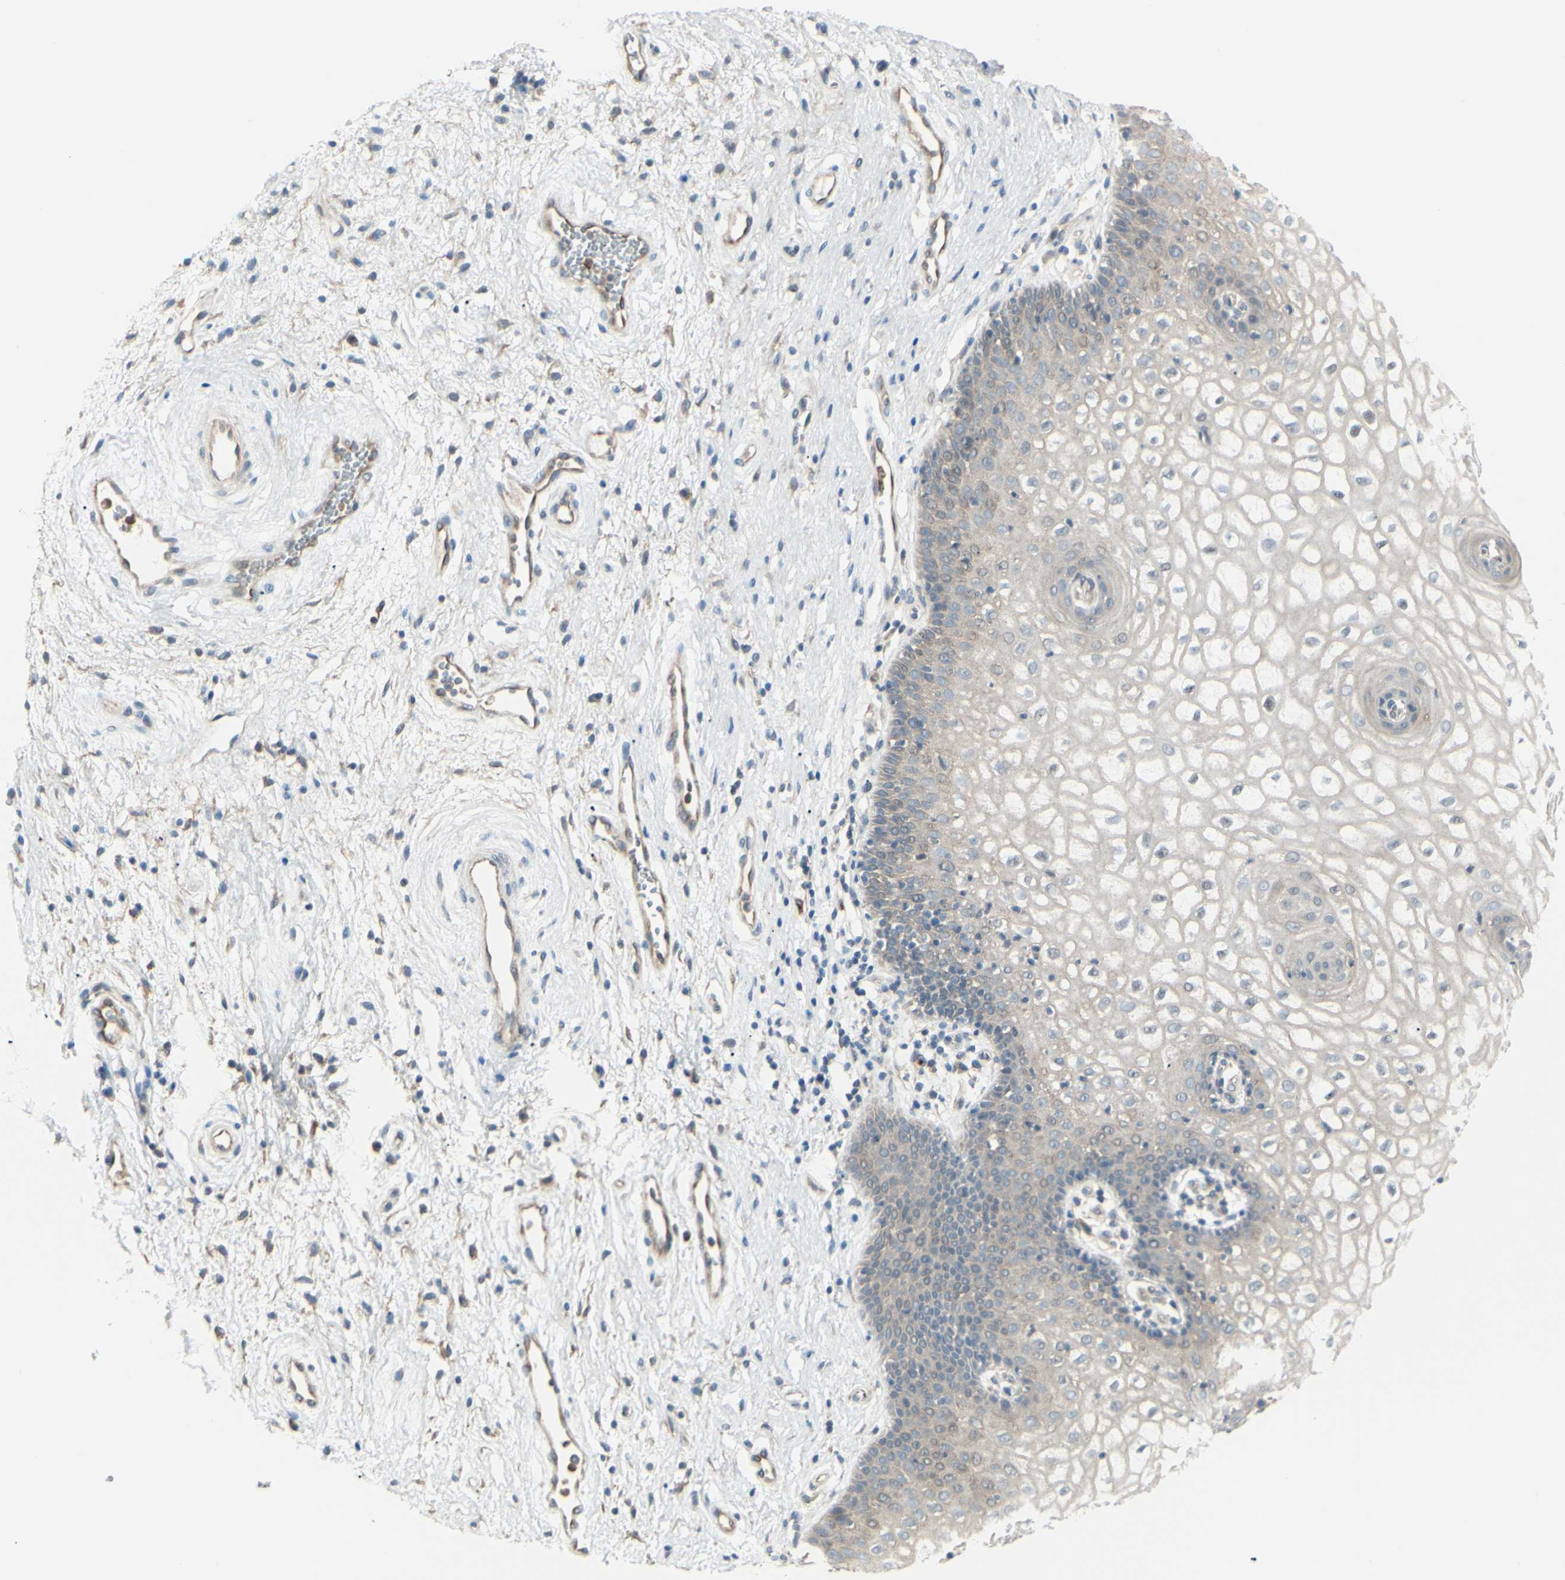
{"staining": {"intensity": "weak", "quantity": "25%-75%", "location": "cytoplasmic/membranous"}, "tissue": "vagina", "cell_type": "Squamous epithelial cells", "image_type": "normal", "snomed": [{"axis": "morphology", "description": "Normal tissue, NOS"}, {"axis": "topography", "description": "Vagina"}], "caption": "The image reveals staining of normal vagina, revealing weak cytoplasmic/membranous protein staining (brown color) within squamous epithelial cells.", "gene": "LMTK2", "patient": {"sex": "female", "age": 34}}